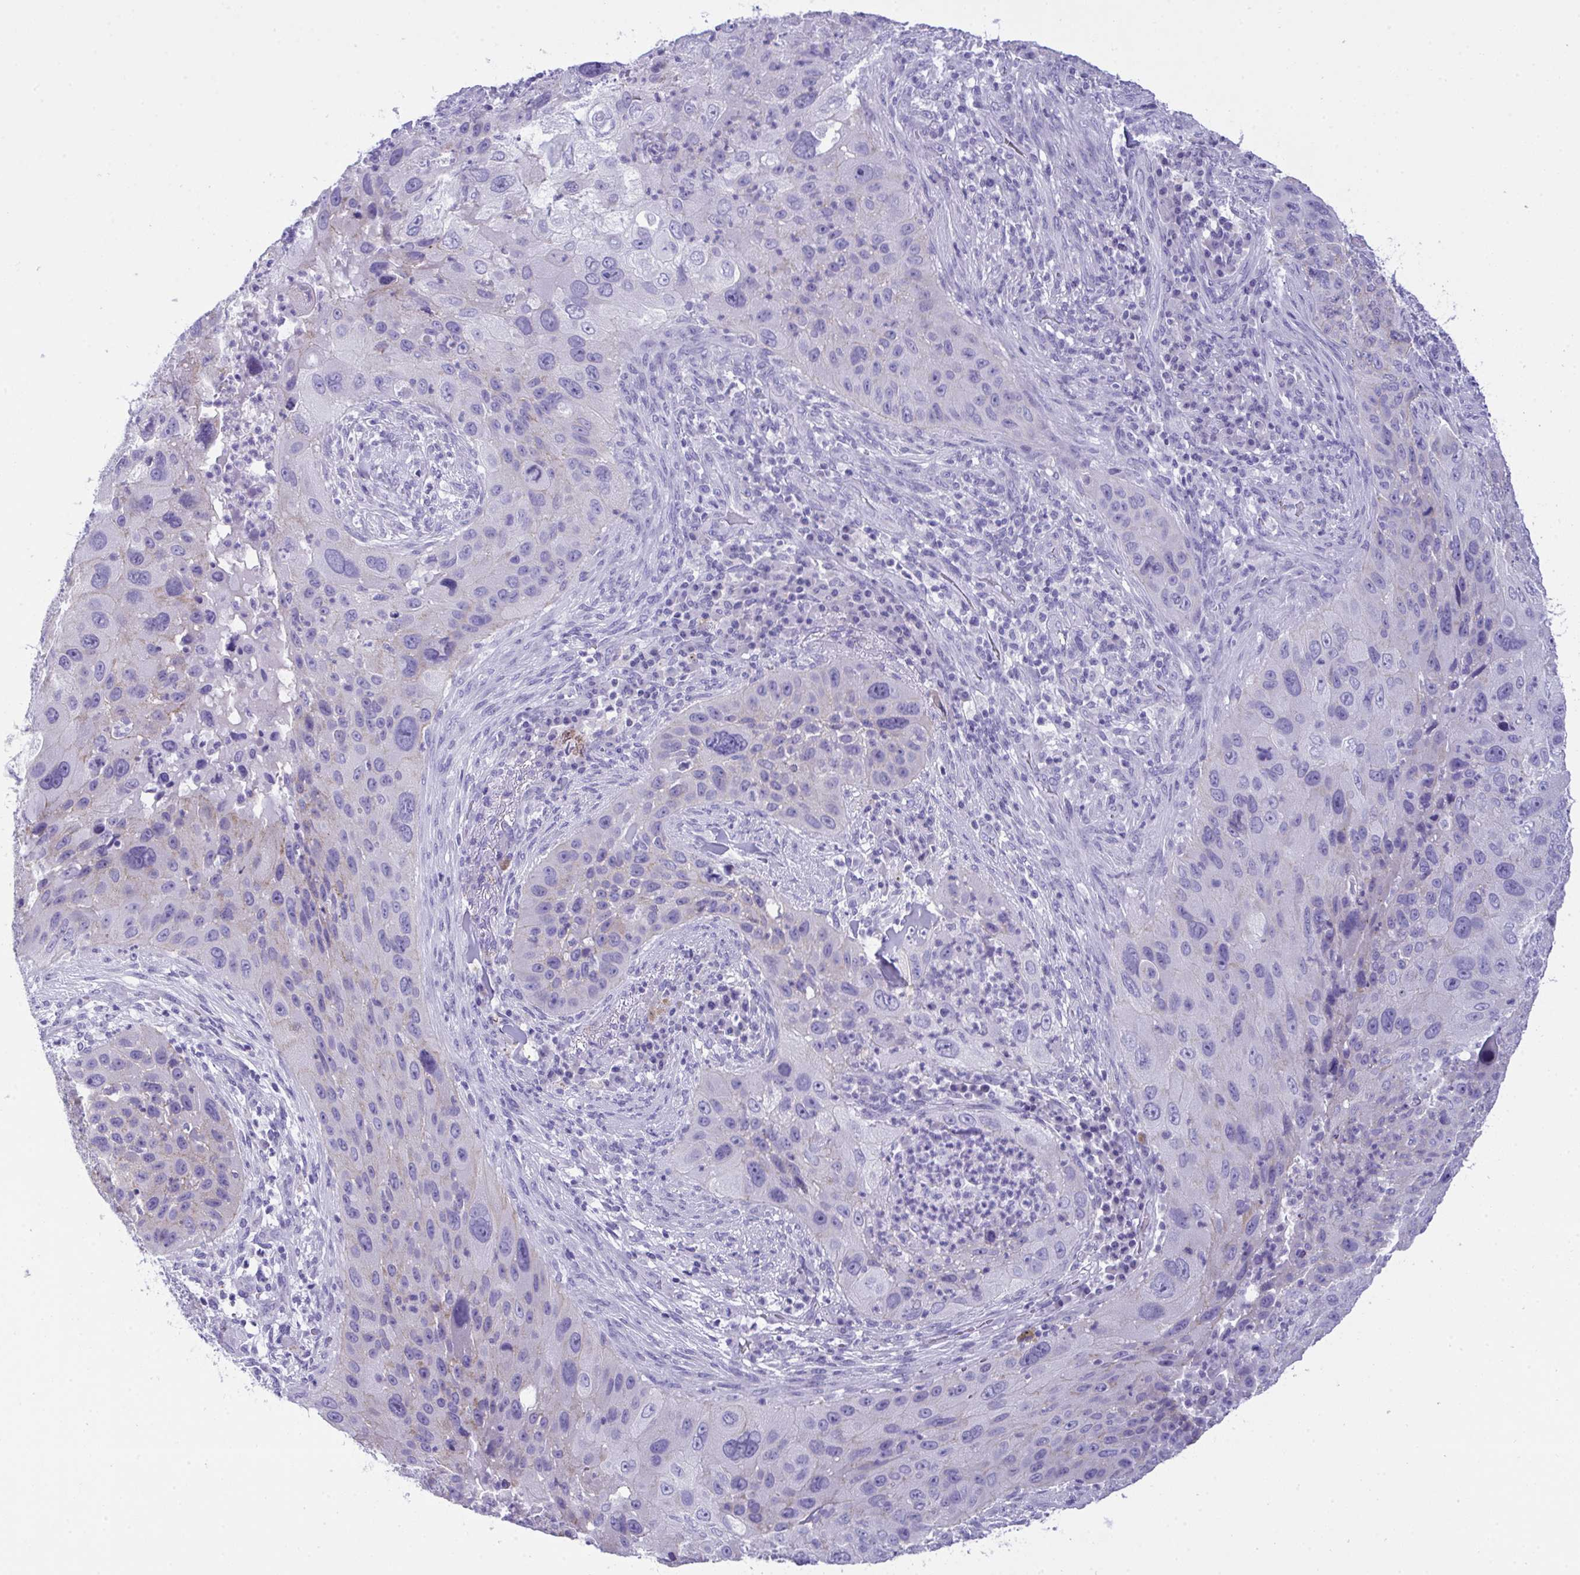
{"staining": {"intensity": "negative", "quantity": "none", "location": "none"}, "tissue": "lung cancer", "cell_type": "Tumor cells", "image_type": "cancer", "snomed": [{"axis": "morphology", "description": "Squamous cell carcinoma, NOS"}, {"axis": "topography", "description": "Lung"}], "caption": "Human lung cancer (squamous cell carcinoma) stained for a protein using immunohistochemistry (IHC) exhibits no positivity in tumor cells.", "gene": "GLB1L2", "patient": {"sex": "male", "age": 63}}